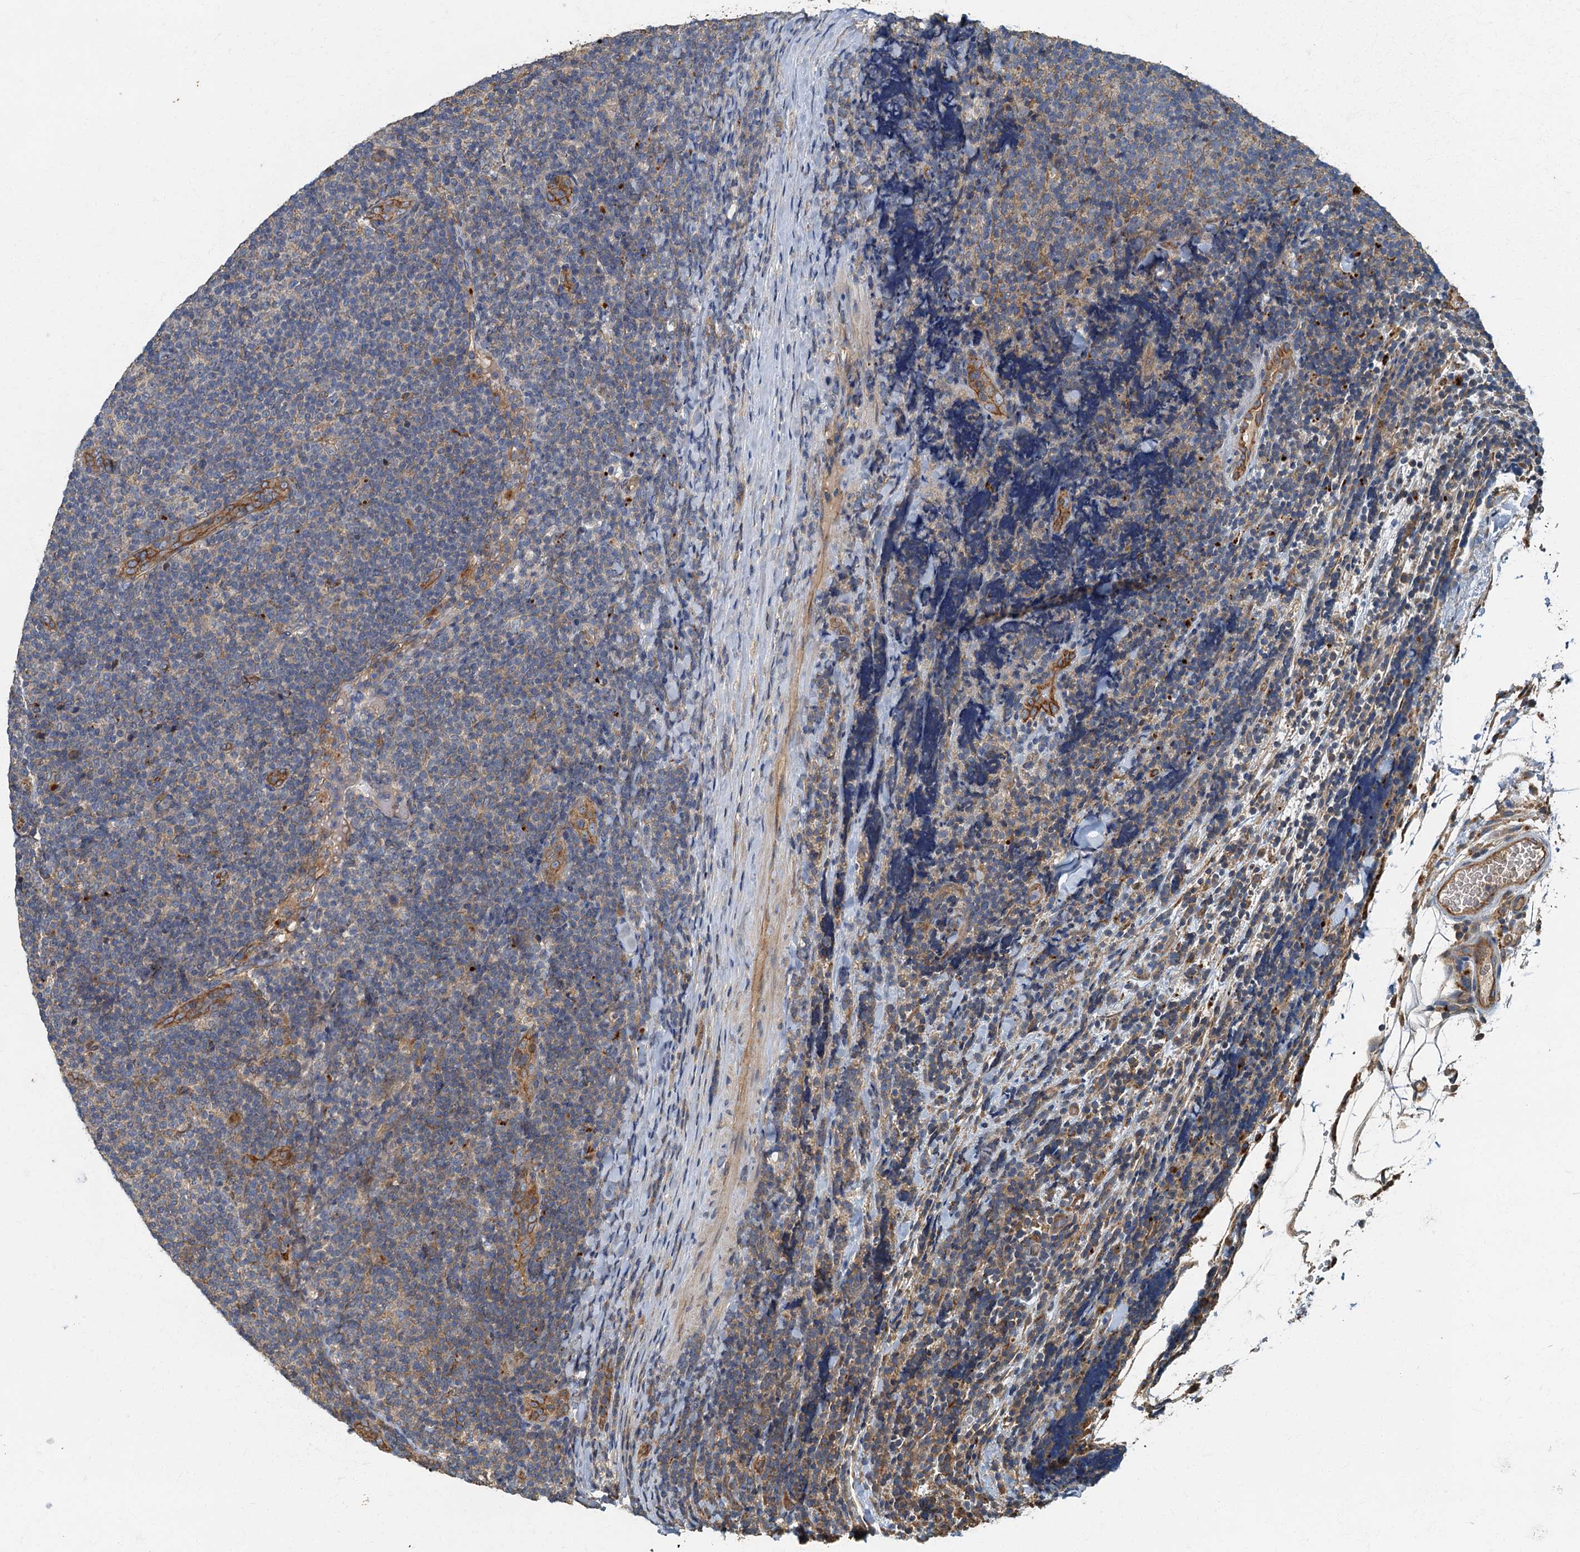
{"staining": {"intensity": "negative", "quantity": "none", "location": "none"}, "tissue": "lymphoma", "cell_type": "Tumor cells", "image_type": "cancer", "snomed": [{"axis": "morphology", "description": "Malignant lymphoma, non-Hodgkin's type, Low grade"}, {"axis": "topography", "description": "Lymph node"}], "caption": "A high-resolution micrograph shows immunohistochemistry (IHC) staining of lymphoma, which reveals no significant positivity in tumor cells.", "gene": "ARL11", "patient": {"sex": "male", "age": 66}}